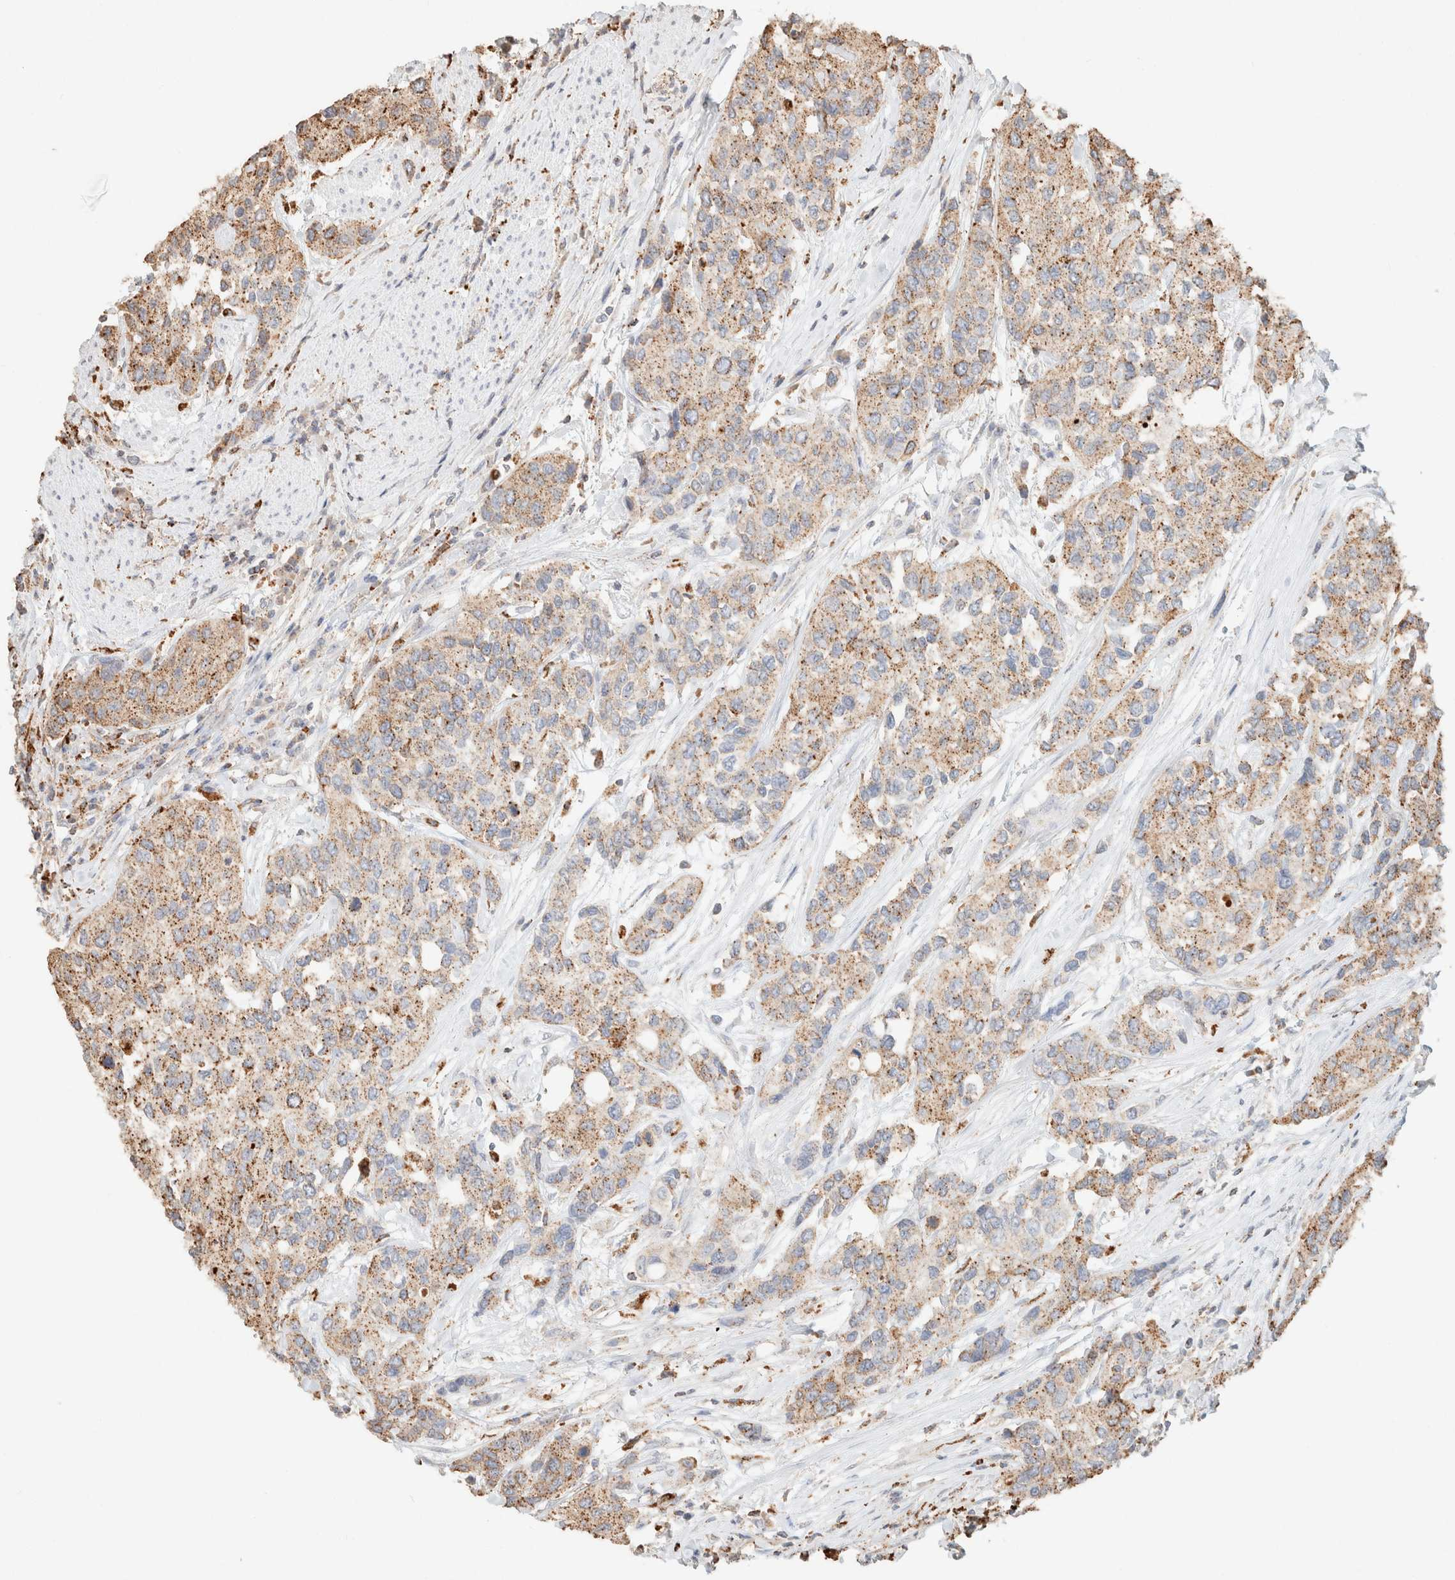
{"staining": {"intensity": "moderate", "quantity": ">75%", "location": "cytoplasmic/membranous"}, "tissue": "urothelial cancer", "cell_type": "Tumor cells", "image_type": "cancer", "snomed": [{"axis": "morphology", "description": "Urothelial carcinoma, High grade"}, {"axis": "topography", "description": "Urinary bladder"}], "caption": "IHC staining of urothelial cancer, which shows medium levels of moderate cytoplasmic/membranous expression in about >75% of tumor cells indicating moderate cytoplasmic/membranous protein positivity. The staining was performed using DAB (3,3'-diaminobenzidine) (brown) for protein detection and nuclei were counterstained in hematoxylin (blue).", "gene": "CTSC", "patient": {"sex": "female", "age": 56}}